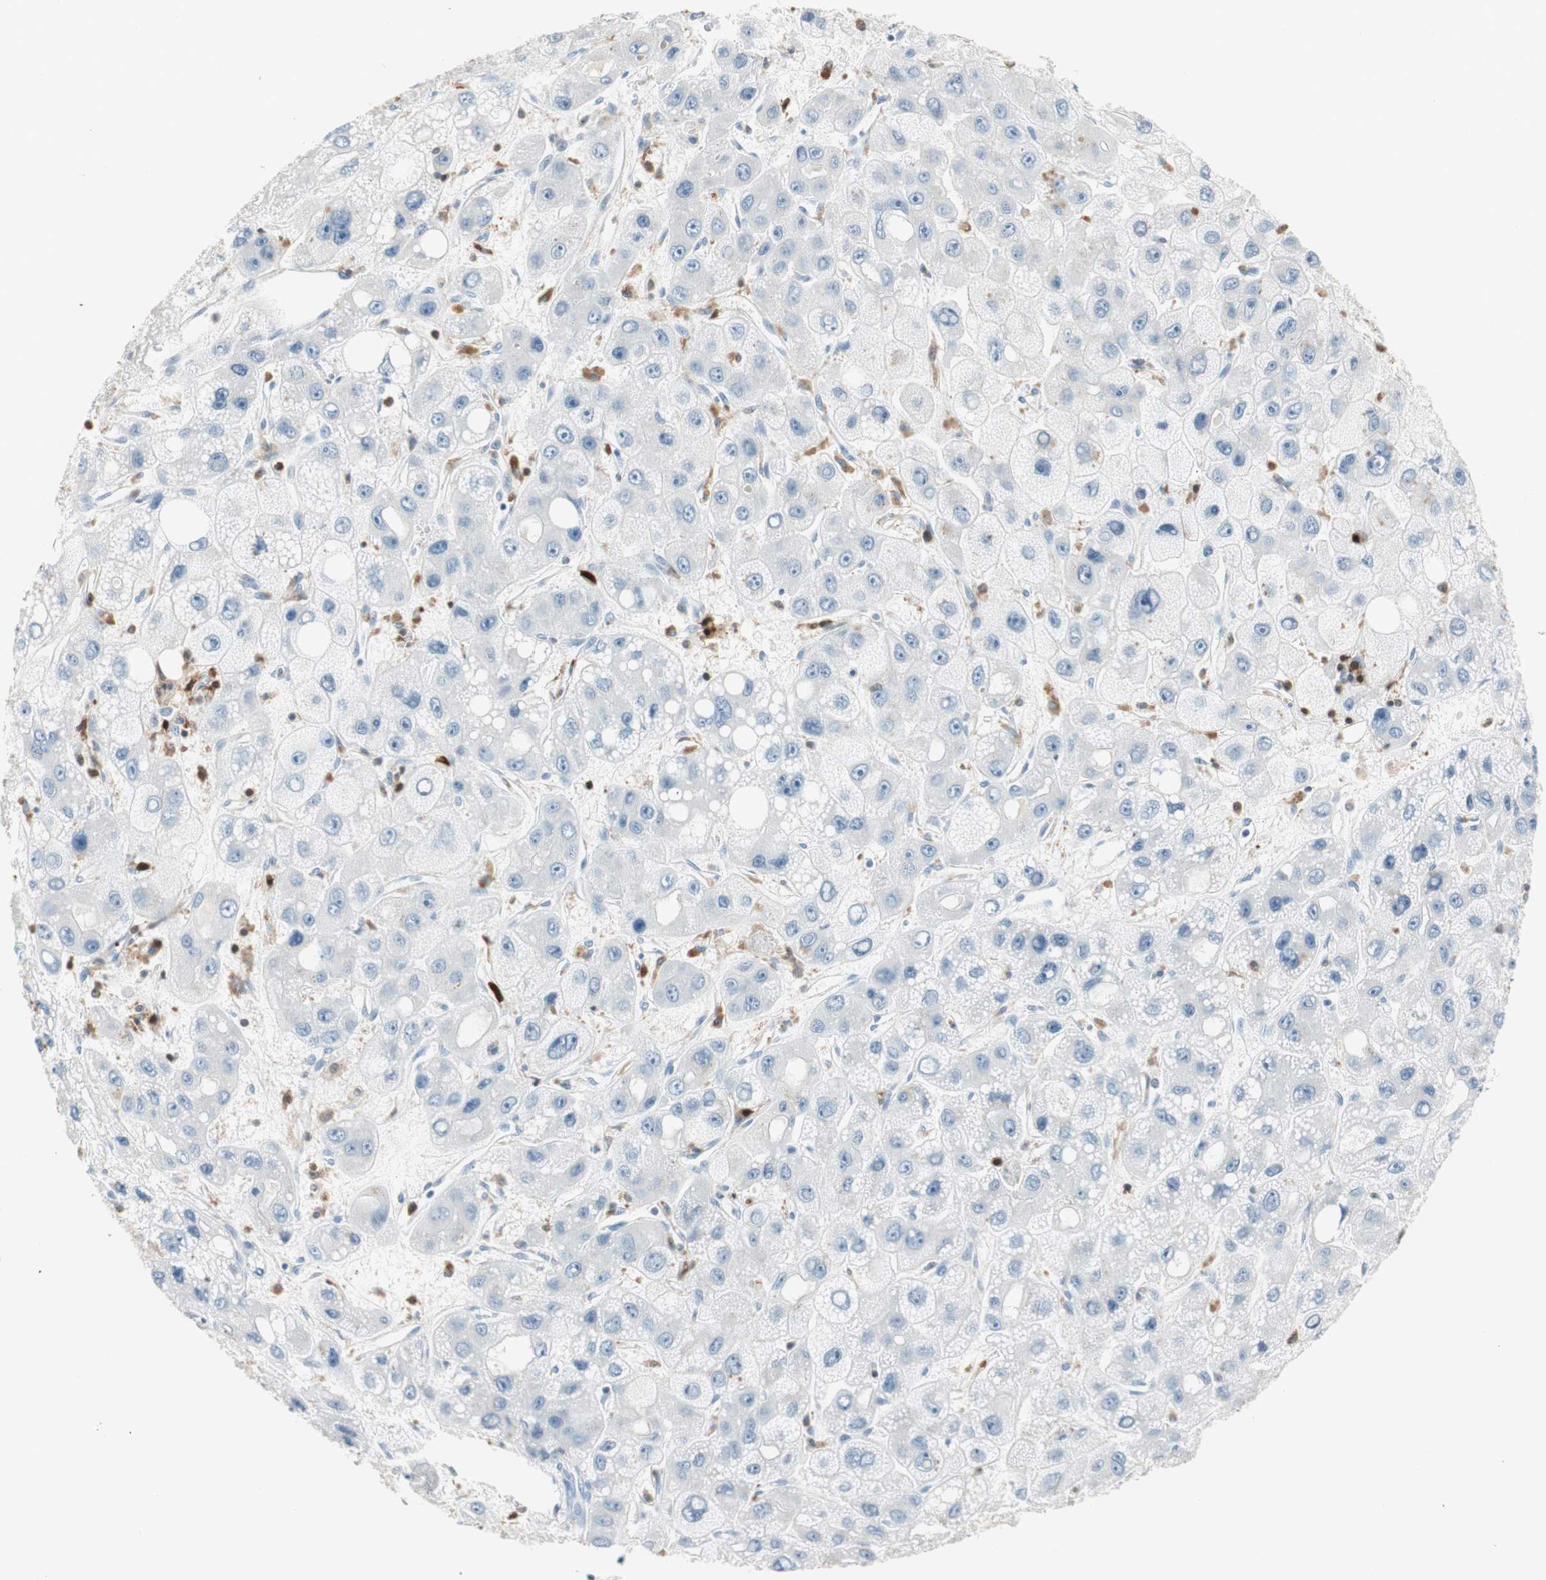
{"staining": {"intensity": "negative", "quantity": "none", "location": "none"}, "tissue": "liver cancer", "cell_type": "Tumor cells", "image_type": "cancer", "snomed": [{"axis": "morphology", "description": "Carcinoma, Hepatocellular, NOS"}, {"axis": "topography", "description": "Liver"}], "caption": "Liver cancer (hepatocellular carcinoma) was stained to show a protein in brown. There is no significant staining in tumor cells.", "gene": "COTL1", "patient": {"sex": "male", "age": 55}}